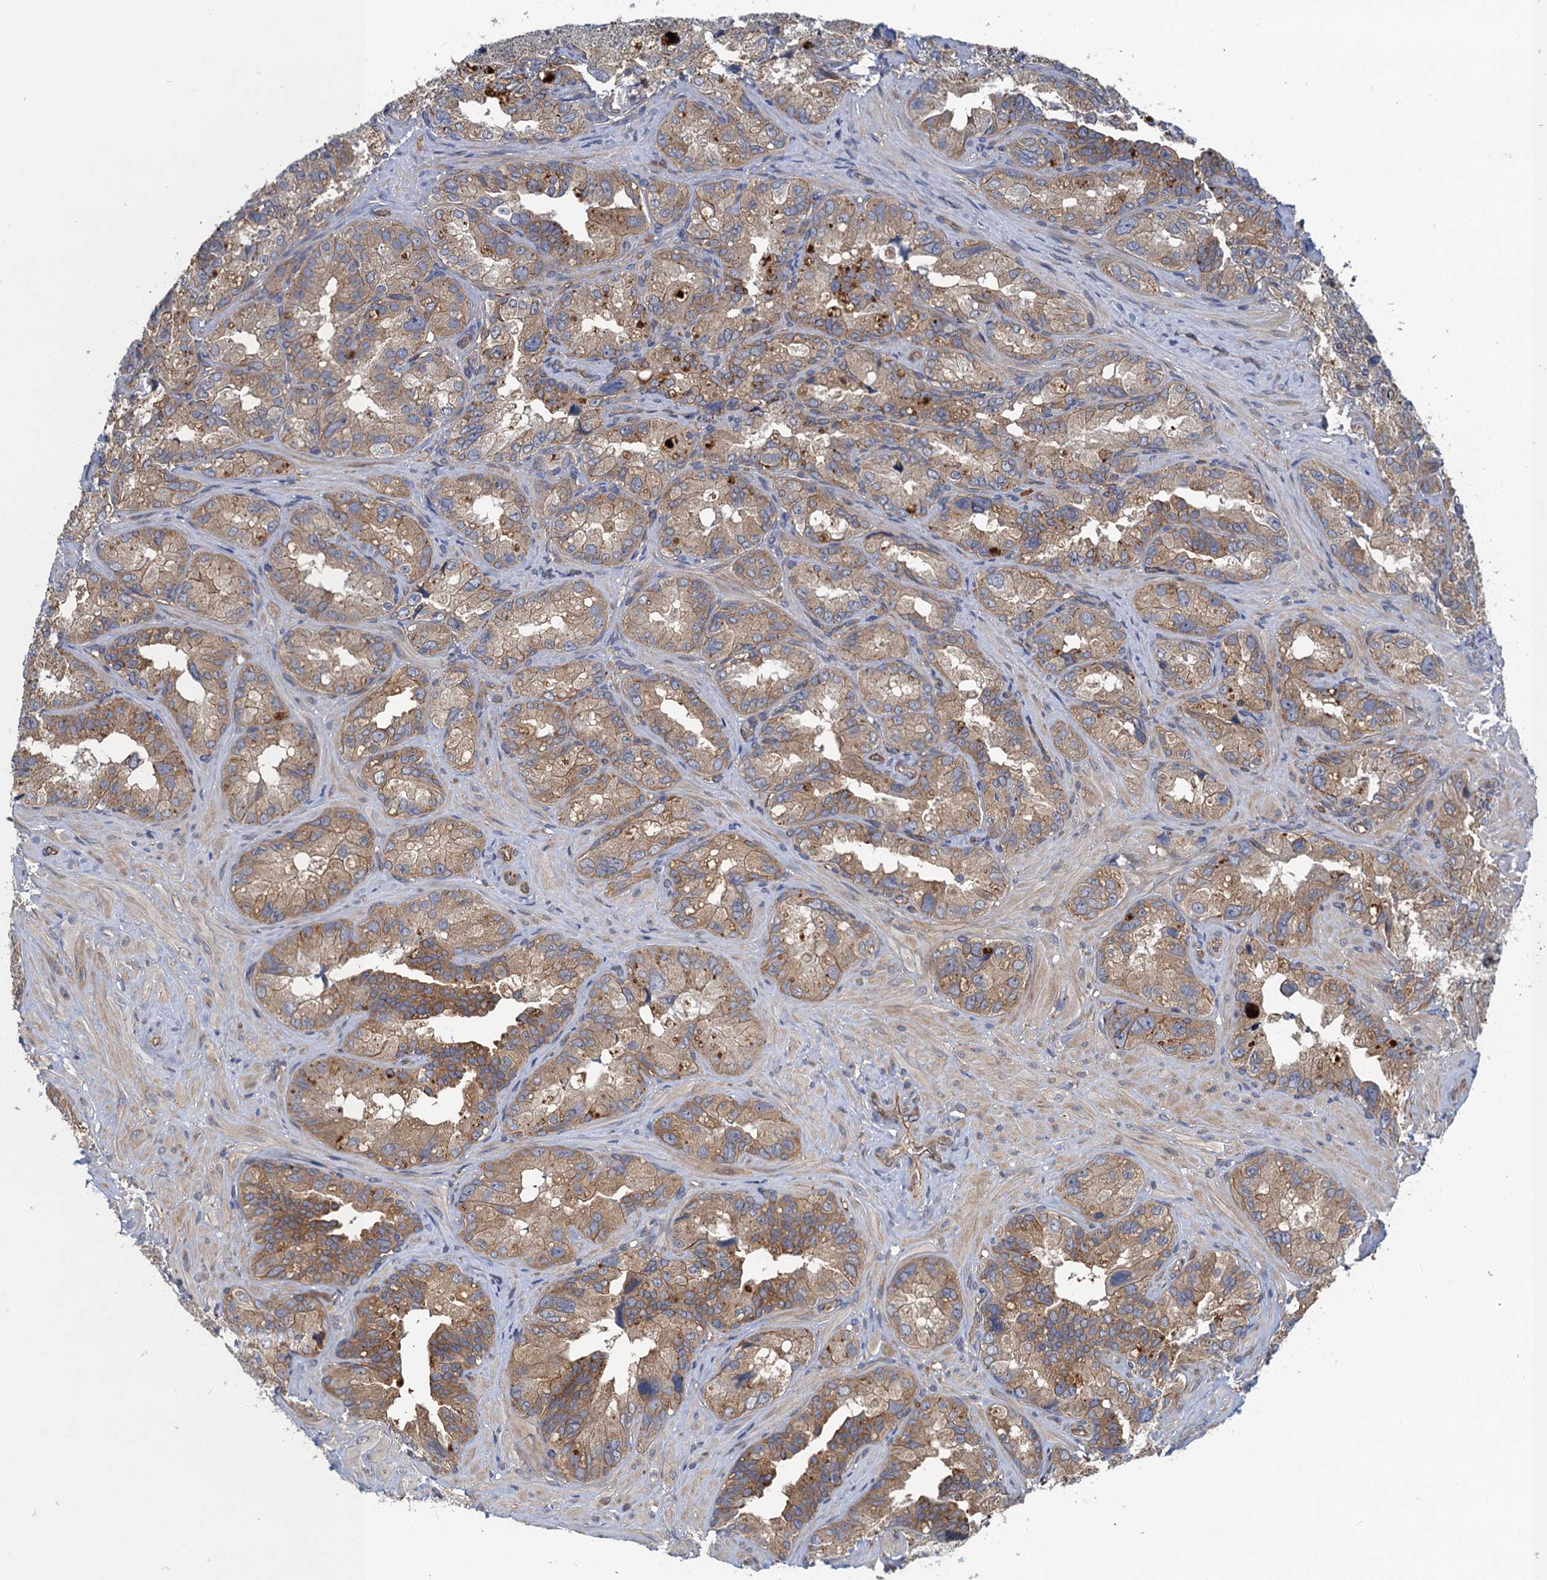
{"staining": {"intensity": "moderate", "quantity": "25%-75%", "location": "cytoplasmic/membranous"}, "tissue": "seminal vesicle", "cell_type": "Glandular cells", "image_type": "normal", "snomed": [{"axis": "morphology", "description": "Normal tissue, NOS"}, {"axis": "topography", "description": "Seminal veicle"}, {"axis": "topography", "description": "Peripheral nerve tissue"}], "caption": "Immunohistochemical staining of benign human seminal vesicle demonstrates moderate cytoplasmic/membranous protein staining in approximately 25%-75% of glandular cells. (DAB (3,3'-diaminobenzidine) IHC with brightfield microscopy, high magnification).", "gene": "PJA2", "patient": {"sex": "male", "age": 67}}